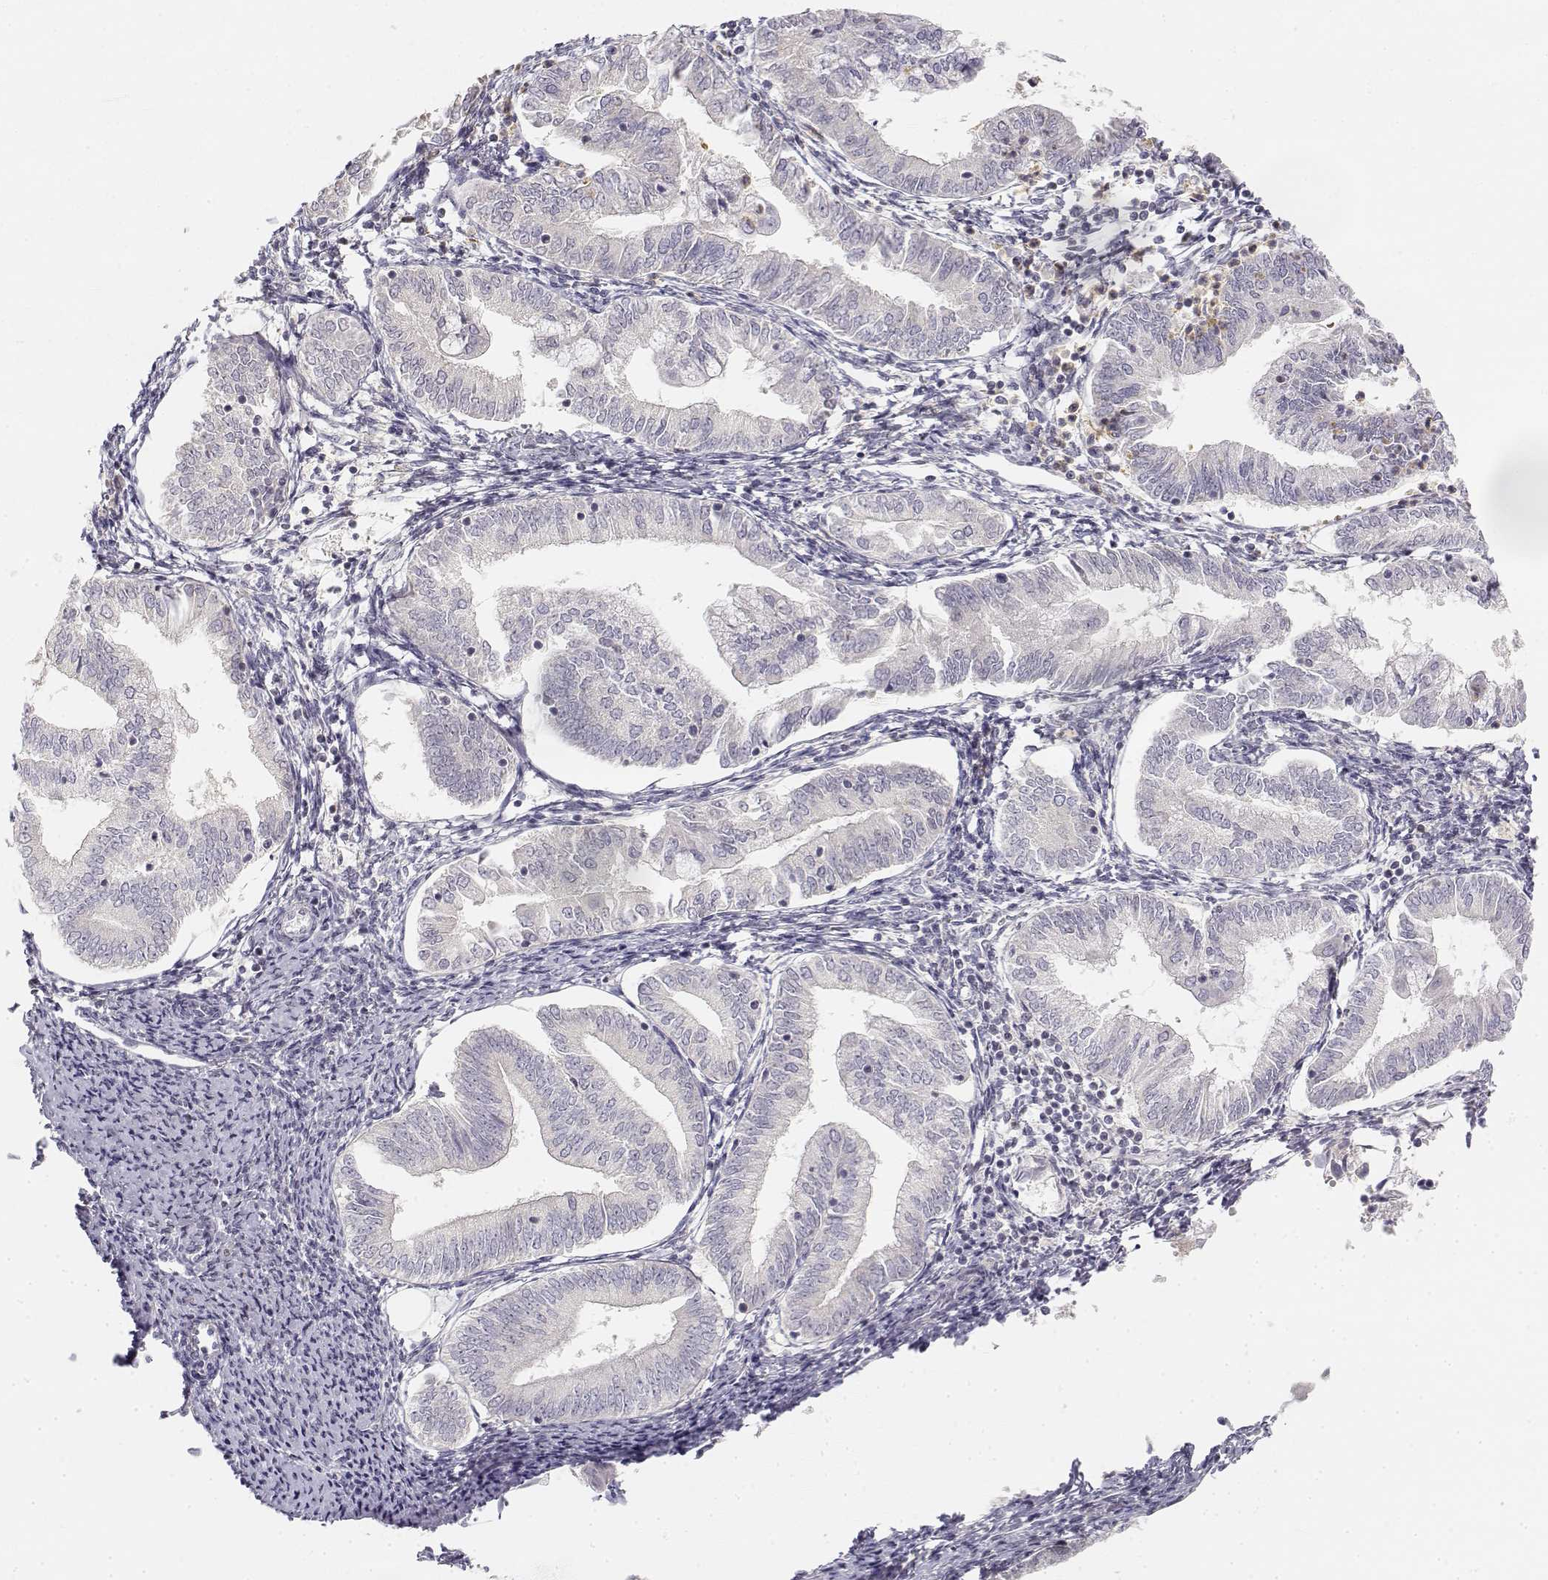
{"staining": {"intensity": "negative", "quantity": "none", "location": "none"}, "tissue": "endometrial cancer", "cell_type": "Tumor cells", "image_type": "cancer", "snomed": [{"axis": "morphology", "description": "Adenocarcinoma, NOS"}, {"axis": "topography", "description": "Endometrium"}], "caption": "An IHC photomicrograph of endometrial cancer (adenocarcinoma) is shown. There is no staining in tumor cells of endometrial cancer (adenocarcinoma). Brightfield microscopy of IHC stained with DAB (brown) and hematoxylin (blue), captured at high magnification.", "gene": "GLIPR1L2", "patient": {"sex": "female", "age": 55}}